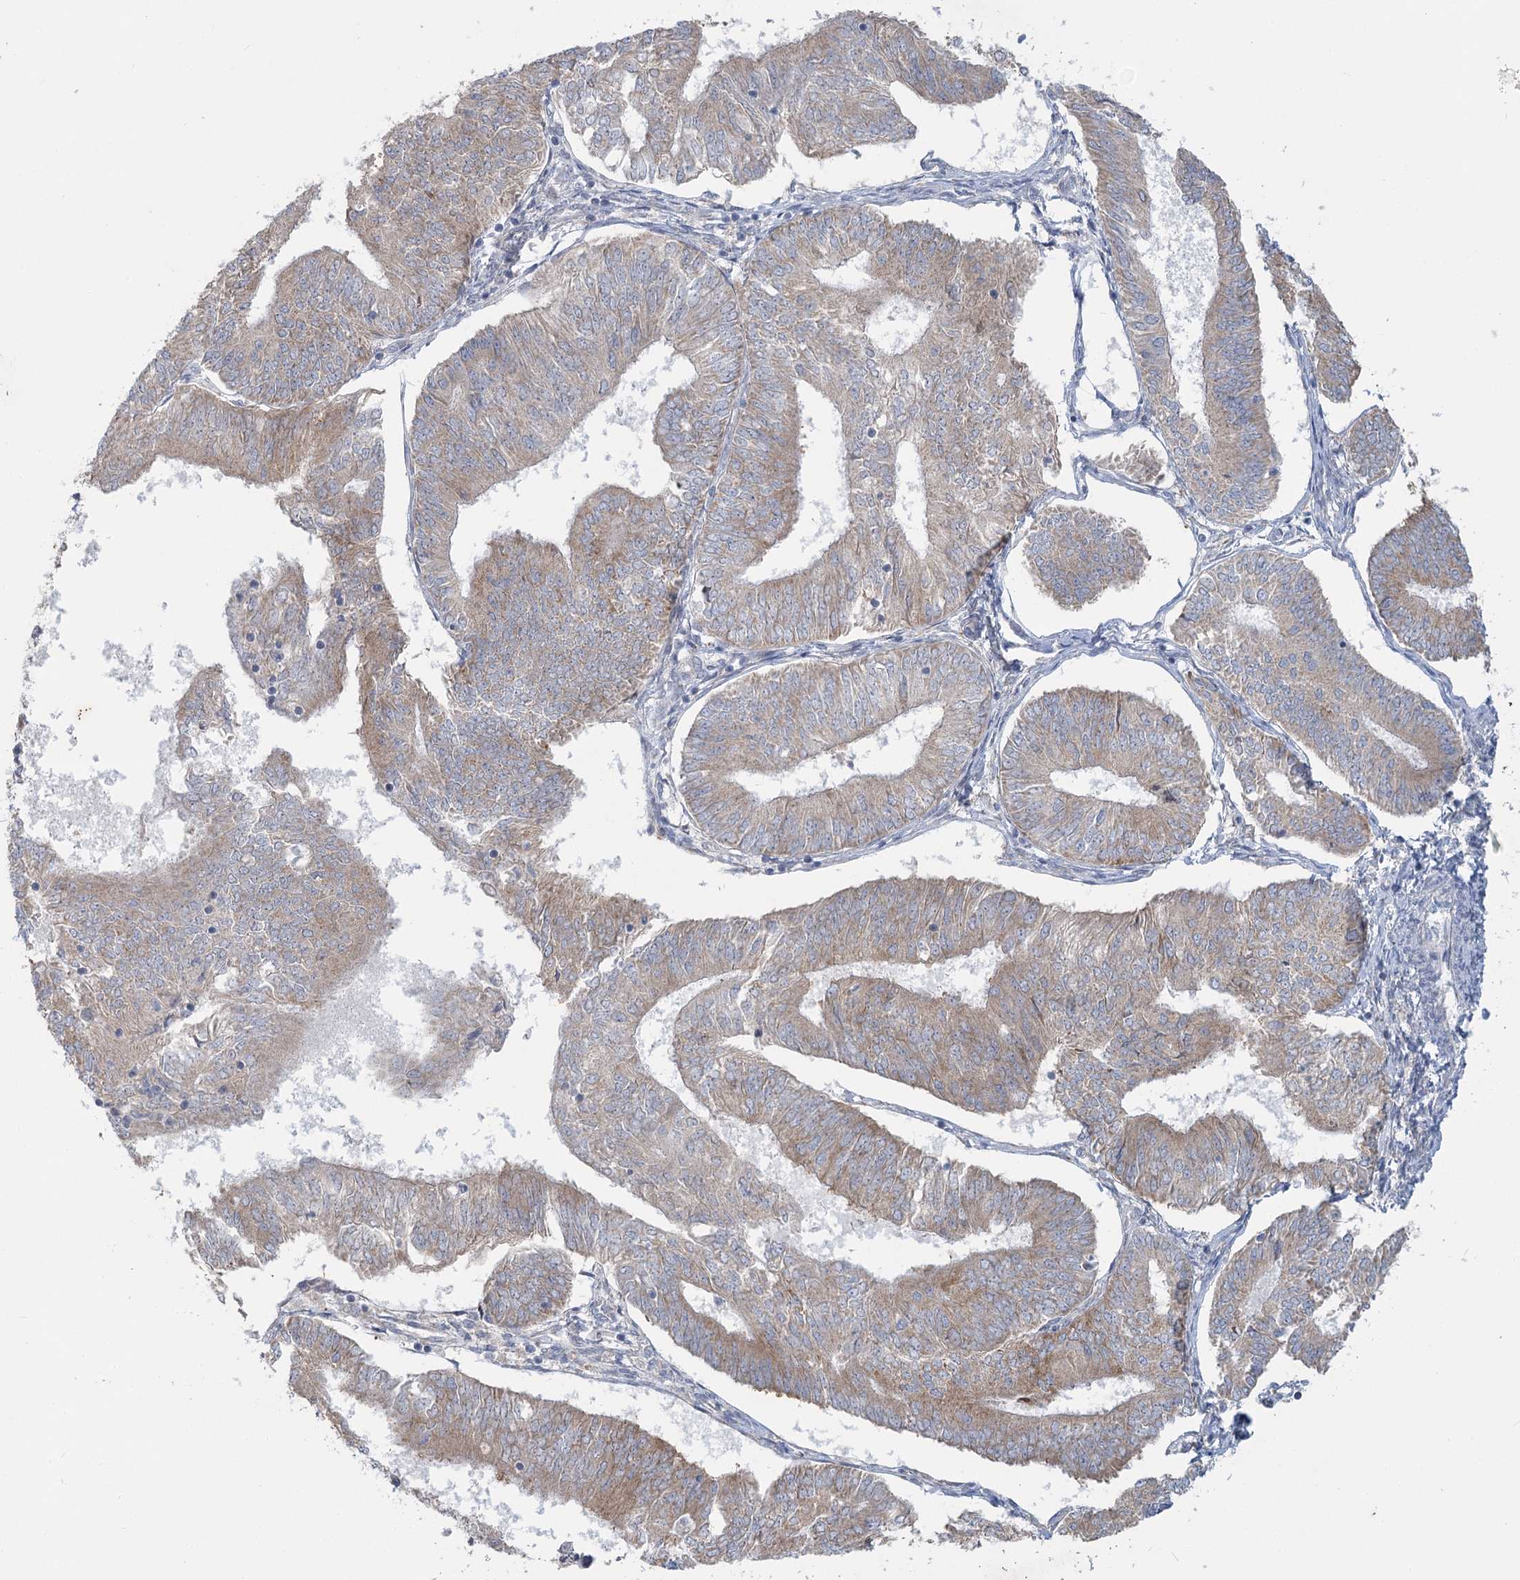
{"staining": {"intensity": "weak", "quantity": "25%-75%", "location": "cytoplasmic/membranous"}, "tissue": "endometrial cancer", "cell_type": "Tumor cells", "image_type": "cancer", "snomed": [{"axis": "morphology", "description": "Adenocarcinoma, NOS"}, {"axis": "topography", "description": "Endometrium"}], "caption": "Endometrial cancer (adenocarcinoma) was stained to show a protein in brown. There is low levels of weak cytoplasmic/membranous positivity in approximately 25%-75% of tumor cells.", "gene": "PLA2G12A", "patient": {"sex": "female", "age": 58}}